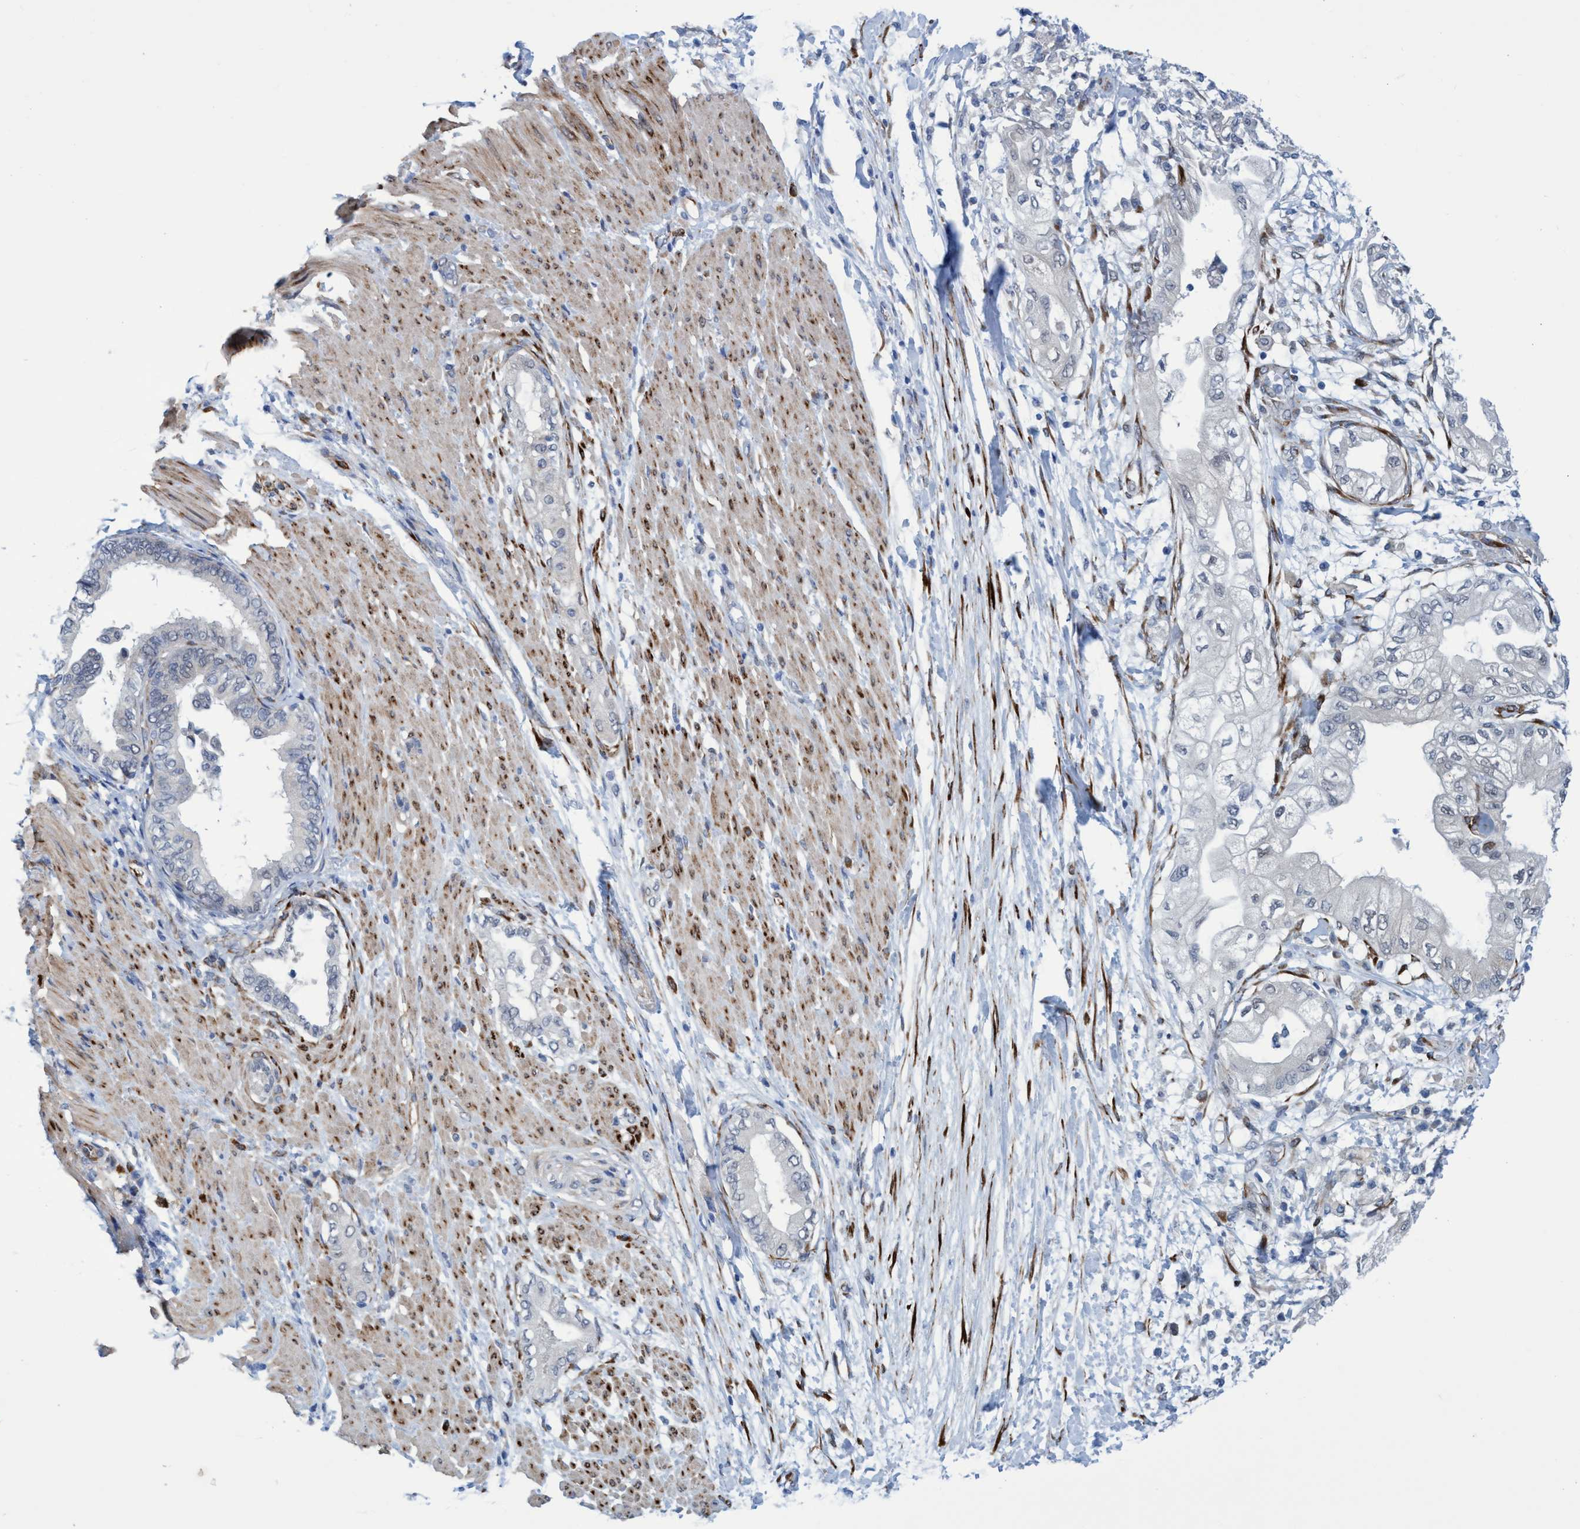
{"staining": {"intensity": "negative", "quantity": "none", "location": "none"}, "tissue": "adipose tissue", "cell_type": "Adipocytes", "image_type": "normal", "snomed": [{"axis": "morphology", "description": "Normal tissue, NOS"}, {"axis": "morphology", "description": "Adenocarcinoma, NOS"}, {"axis": "topography", "description": "Duodenum"}, {"axis": "topography", "description": "Peripheral nerve tissue"}], "caption": "IHC of unremarkable adipose tissue reveals no staining in adipocytes.", "gene": "SLC43A2", "patient": {"sex": "female", "age": 60}}